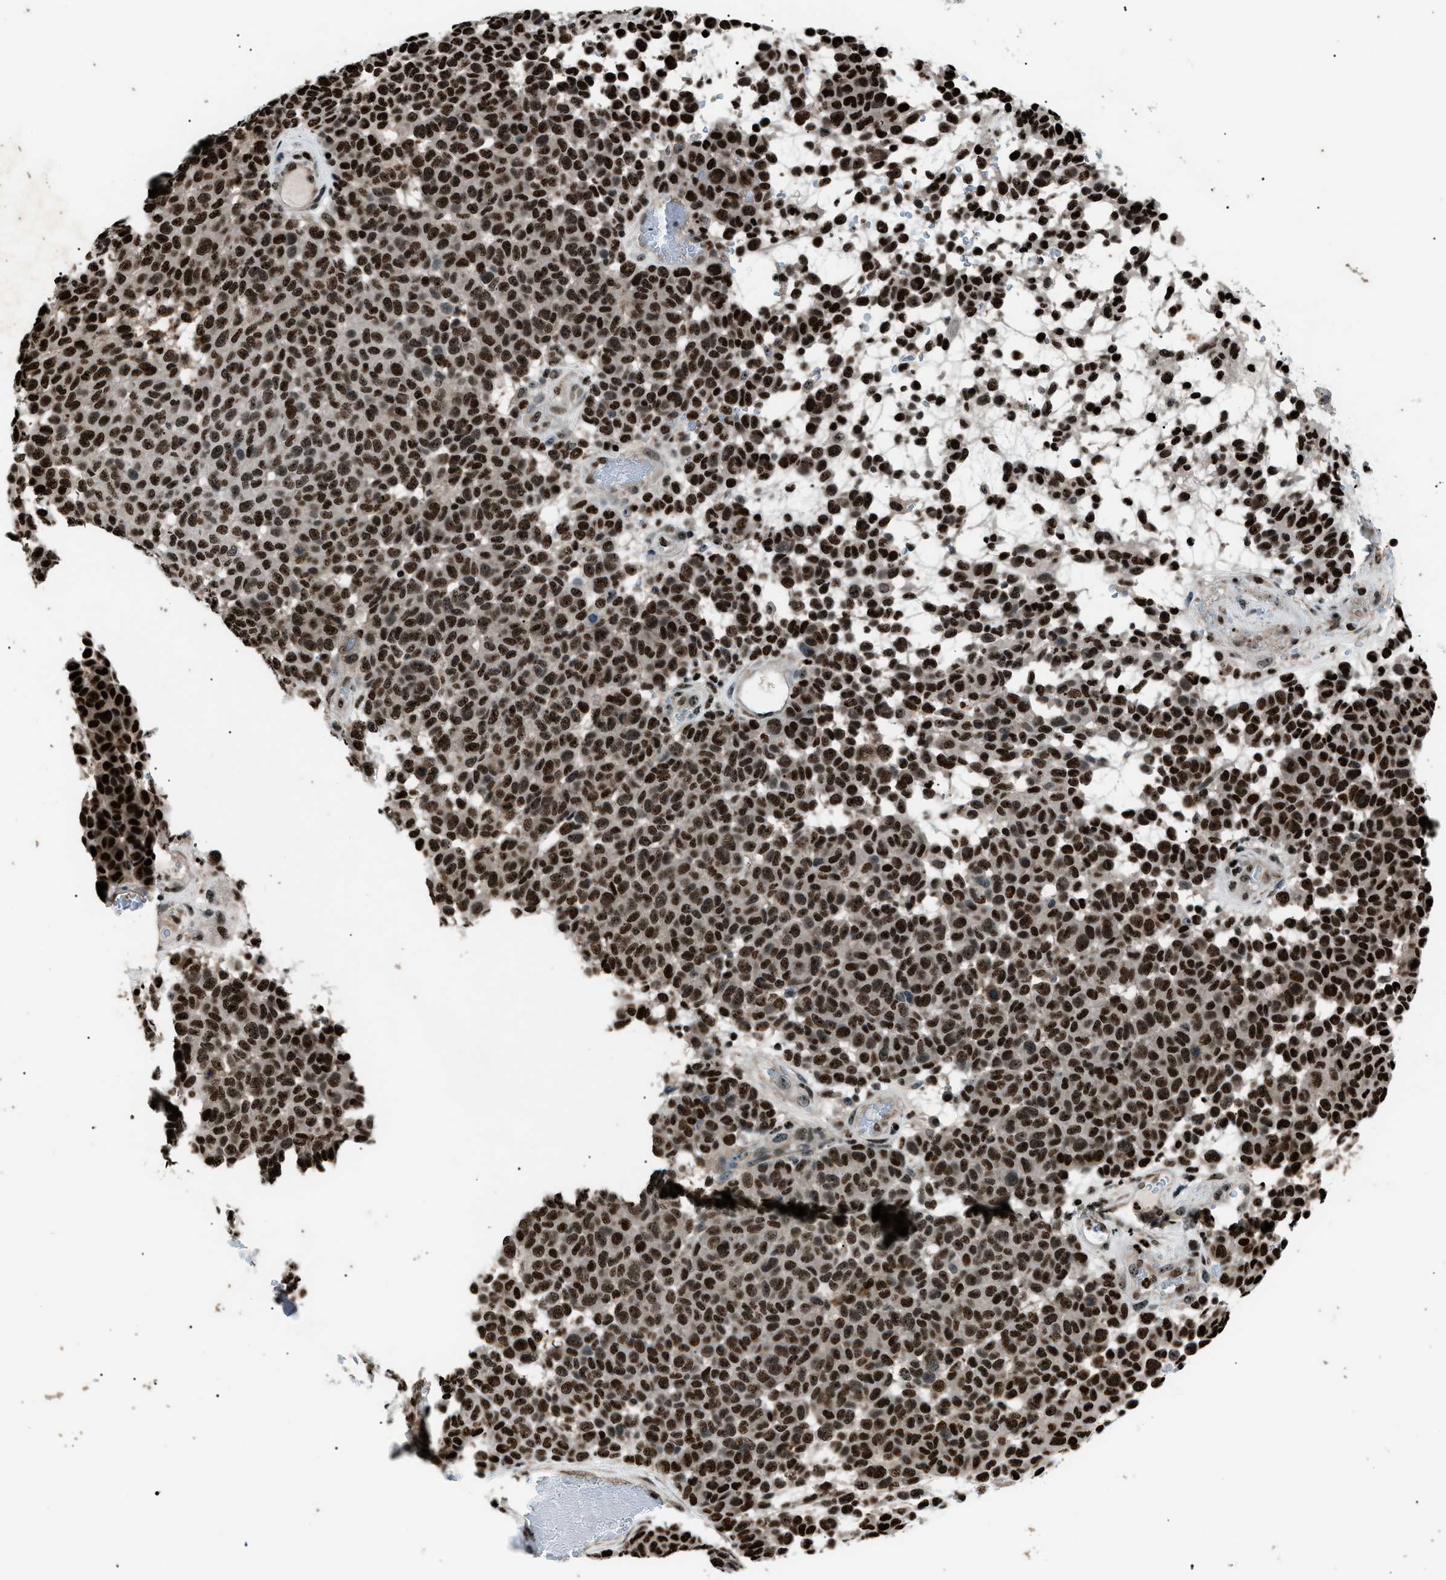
{"staining": {"intensity": "strong", "quantity": ">75%", "location": "nuclear"}, "tissue": "melanoma", "cell_type": "Tumor cells", "image_type": "cancer", "snomed": [{"axis": "morphology", "description": "Malignant melanoma, NOS"}, {"axis": "topography", "description": "Skin"}], "caption": "Melanoma stained with IHC displays strong nuclear positivity in approximately >75% of tumor cells. (Stains: DAB in brown, nuclei in blue, Microscopy: brightfield microscopy at high magnification).", "gene": "PRKX", "patient": {"sex": "male", "age": 59}}